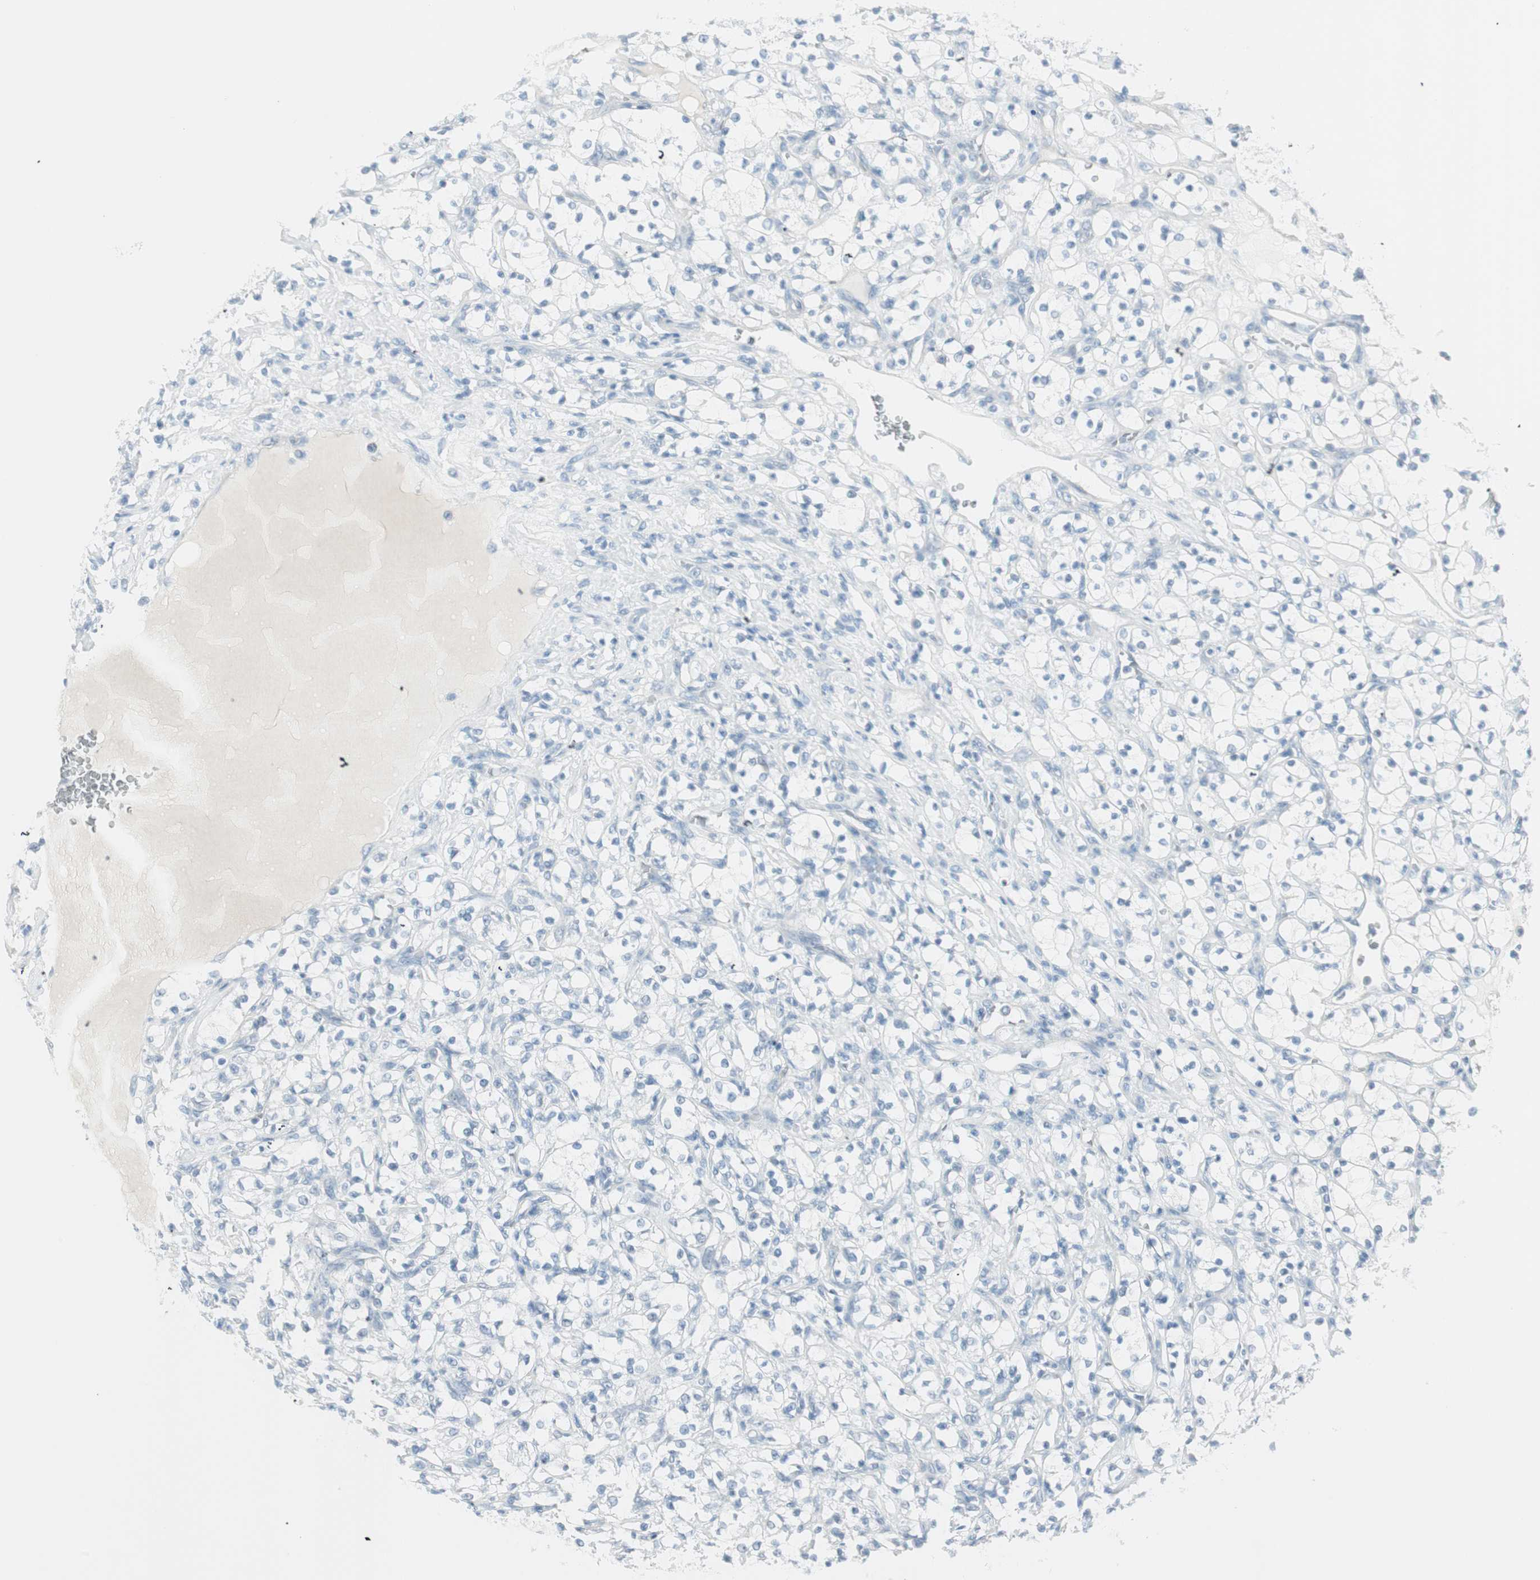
{"staining": {"intensity": "negative", "quantity": "none", "location": "none"}, "tissue": "renal cancer", "cell_type": "Tumor cells", "image_type": "cancer", "snomed": [{"axis": "morphology", "description": "Adenocarcinoma, NOS"}, {"axis": "topography", "description": "Kidney"}], "caption": "A micrograph of human adenocarcinoma (renal) is negative for staining in tumor cells.", "gene": "ITLN2", "patient": {"sex": "female", "age": 69}}